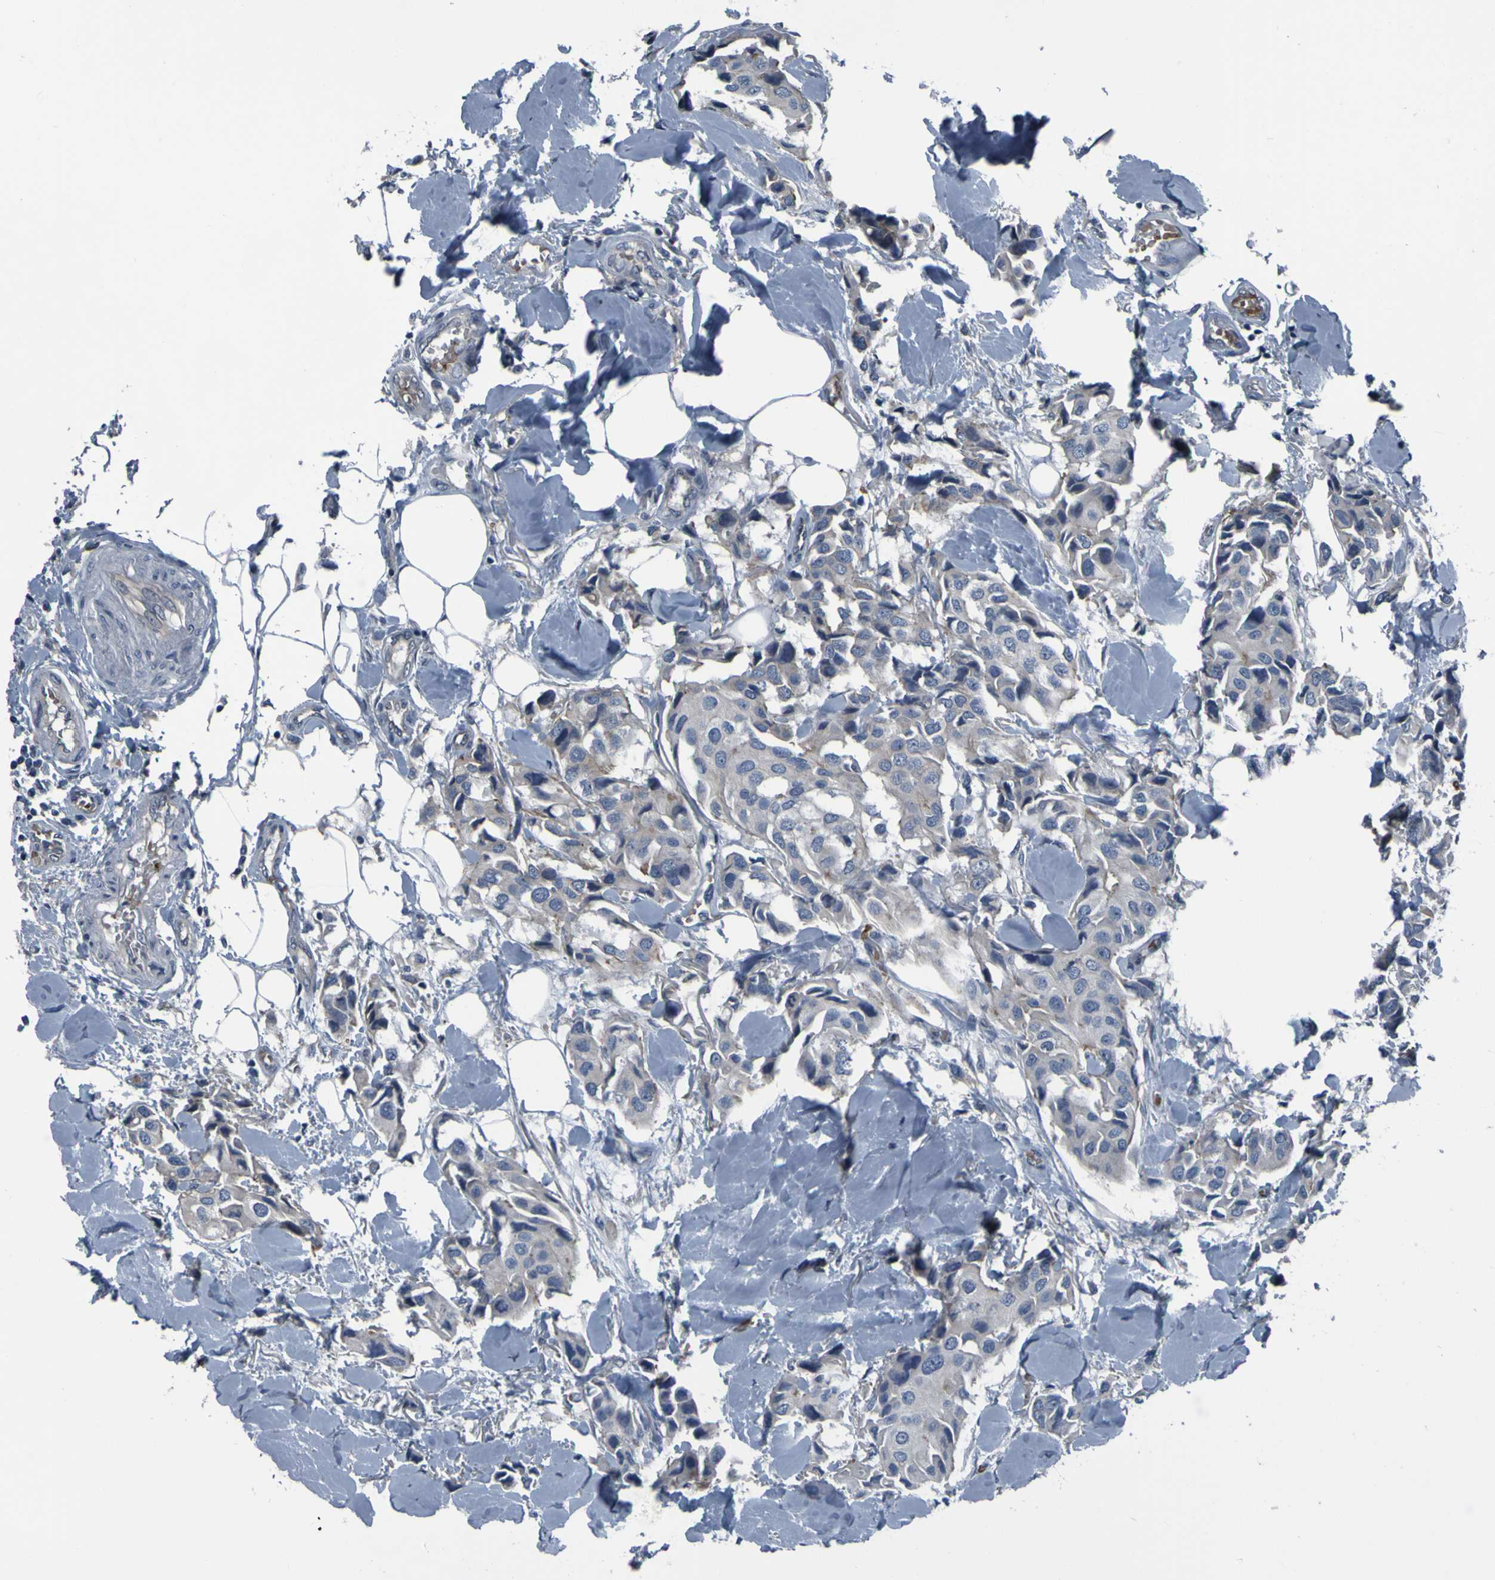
{"staining": {"intensity": "weak", "quantity": "<25%", "location": "cytoplasmic/membranous"}, "tissue": "breast cancer", "cell_type": "Tumor cells", "image_type": "cancer", "snomed": [{"axis": "morphology", "description": "Duct carcinoma"}, {"axis": "topography", "description": "Breast"}], "caption": "DAB immunohistochemical staining of human intraductal carcinoma (breast) demonstrates no significant staining in tumor cells.", "gene": "GRAMD1A", "patient": {"sex": "female", "age": 80}}